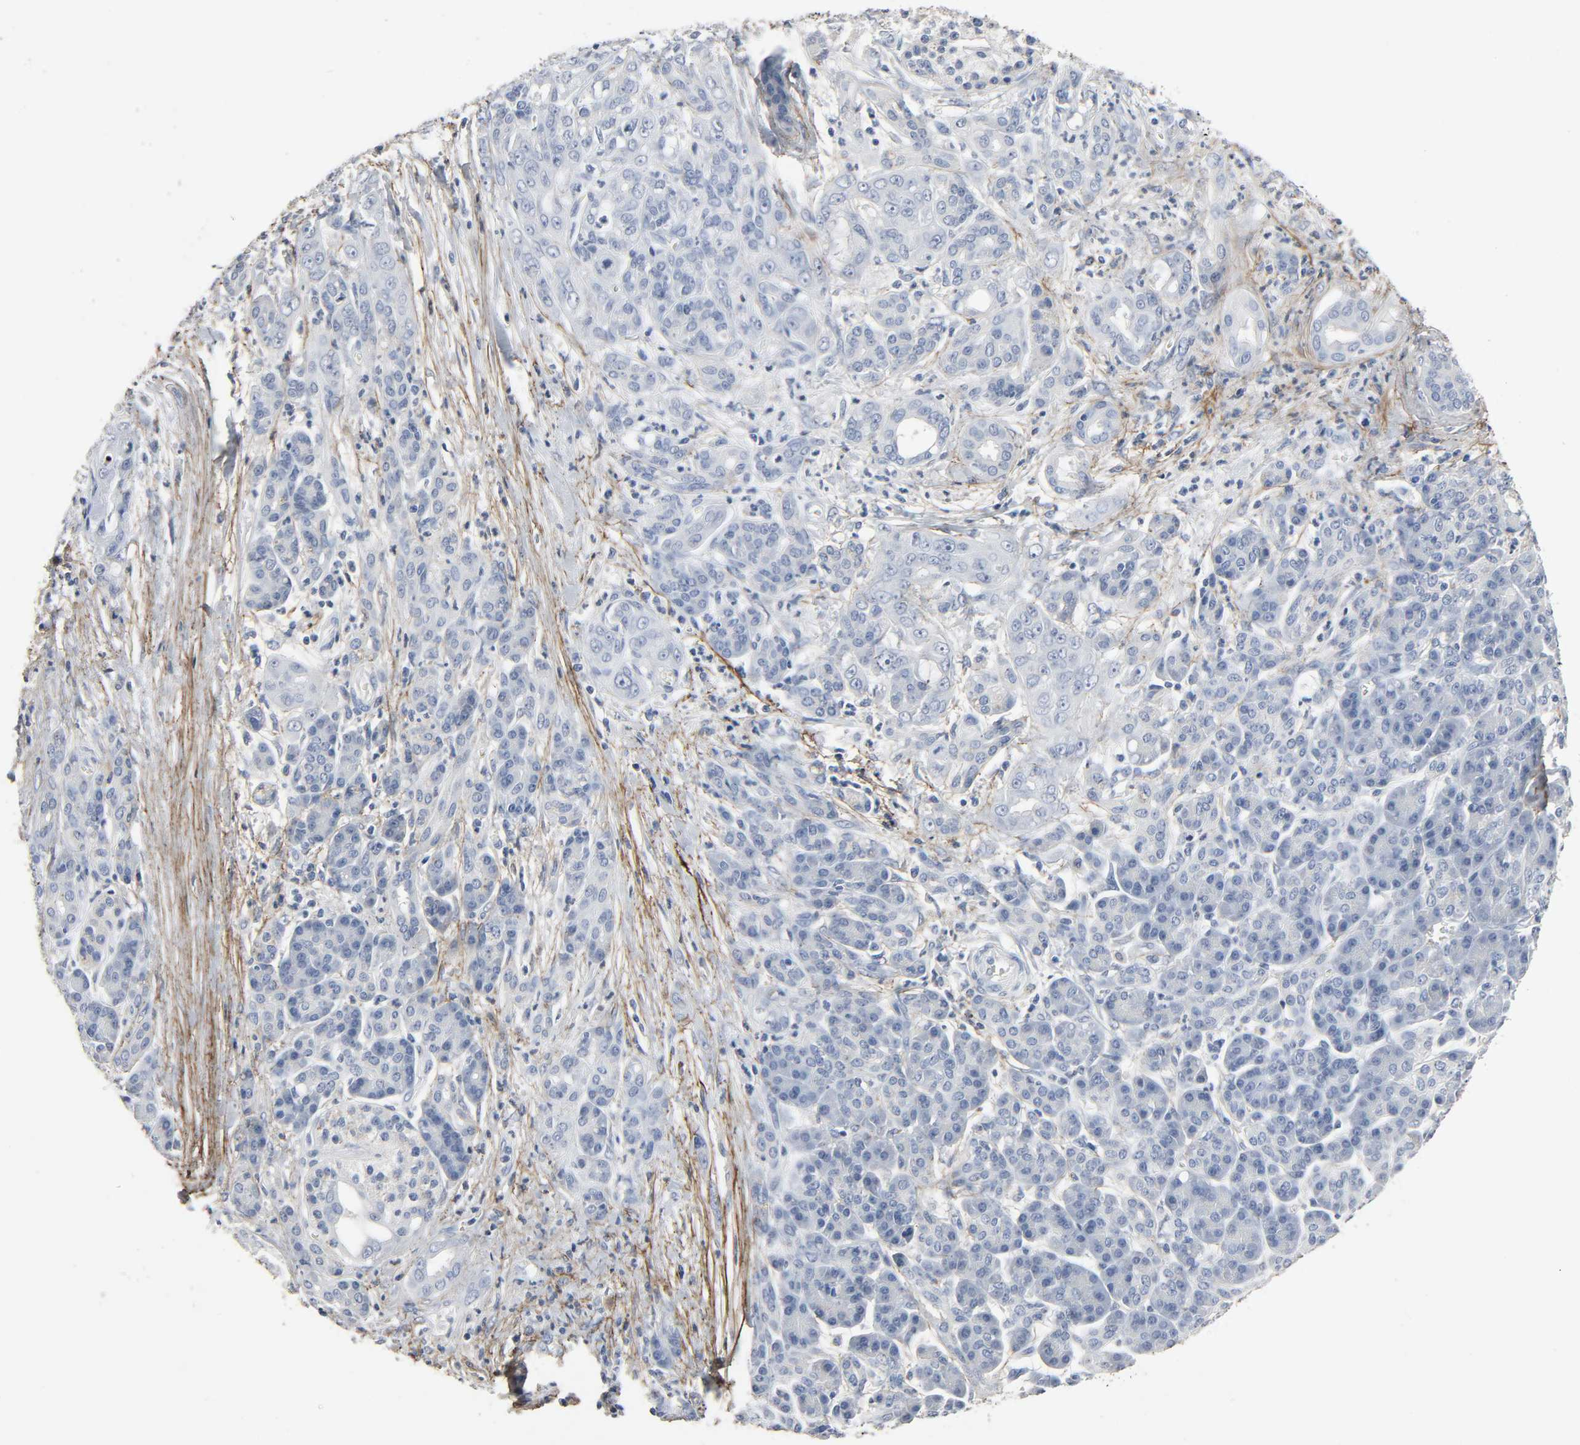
{"staining": {"intensity": "negative", "quantity": "none", "location": "none"}, "tissue": "pancreatic cancer", "cell_type": "Tumor cells", "image_type": "cancer", "snomed": [{"axis": "morphology", "description": "Adenocarcinoma, NOS"}, {"axis": "topography", "description": "Pancreas"}], "caption": "Pancreatic cancer was stained to show a protein in brown. There is no significant expression in tumor cells.", "gene": "FBLN5", "patient": {"sex": "male", "age": 59}}